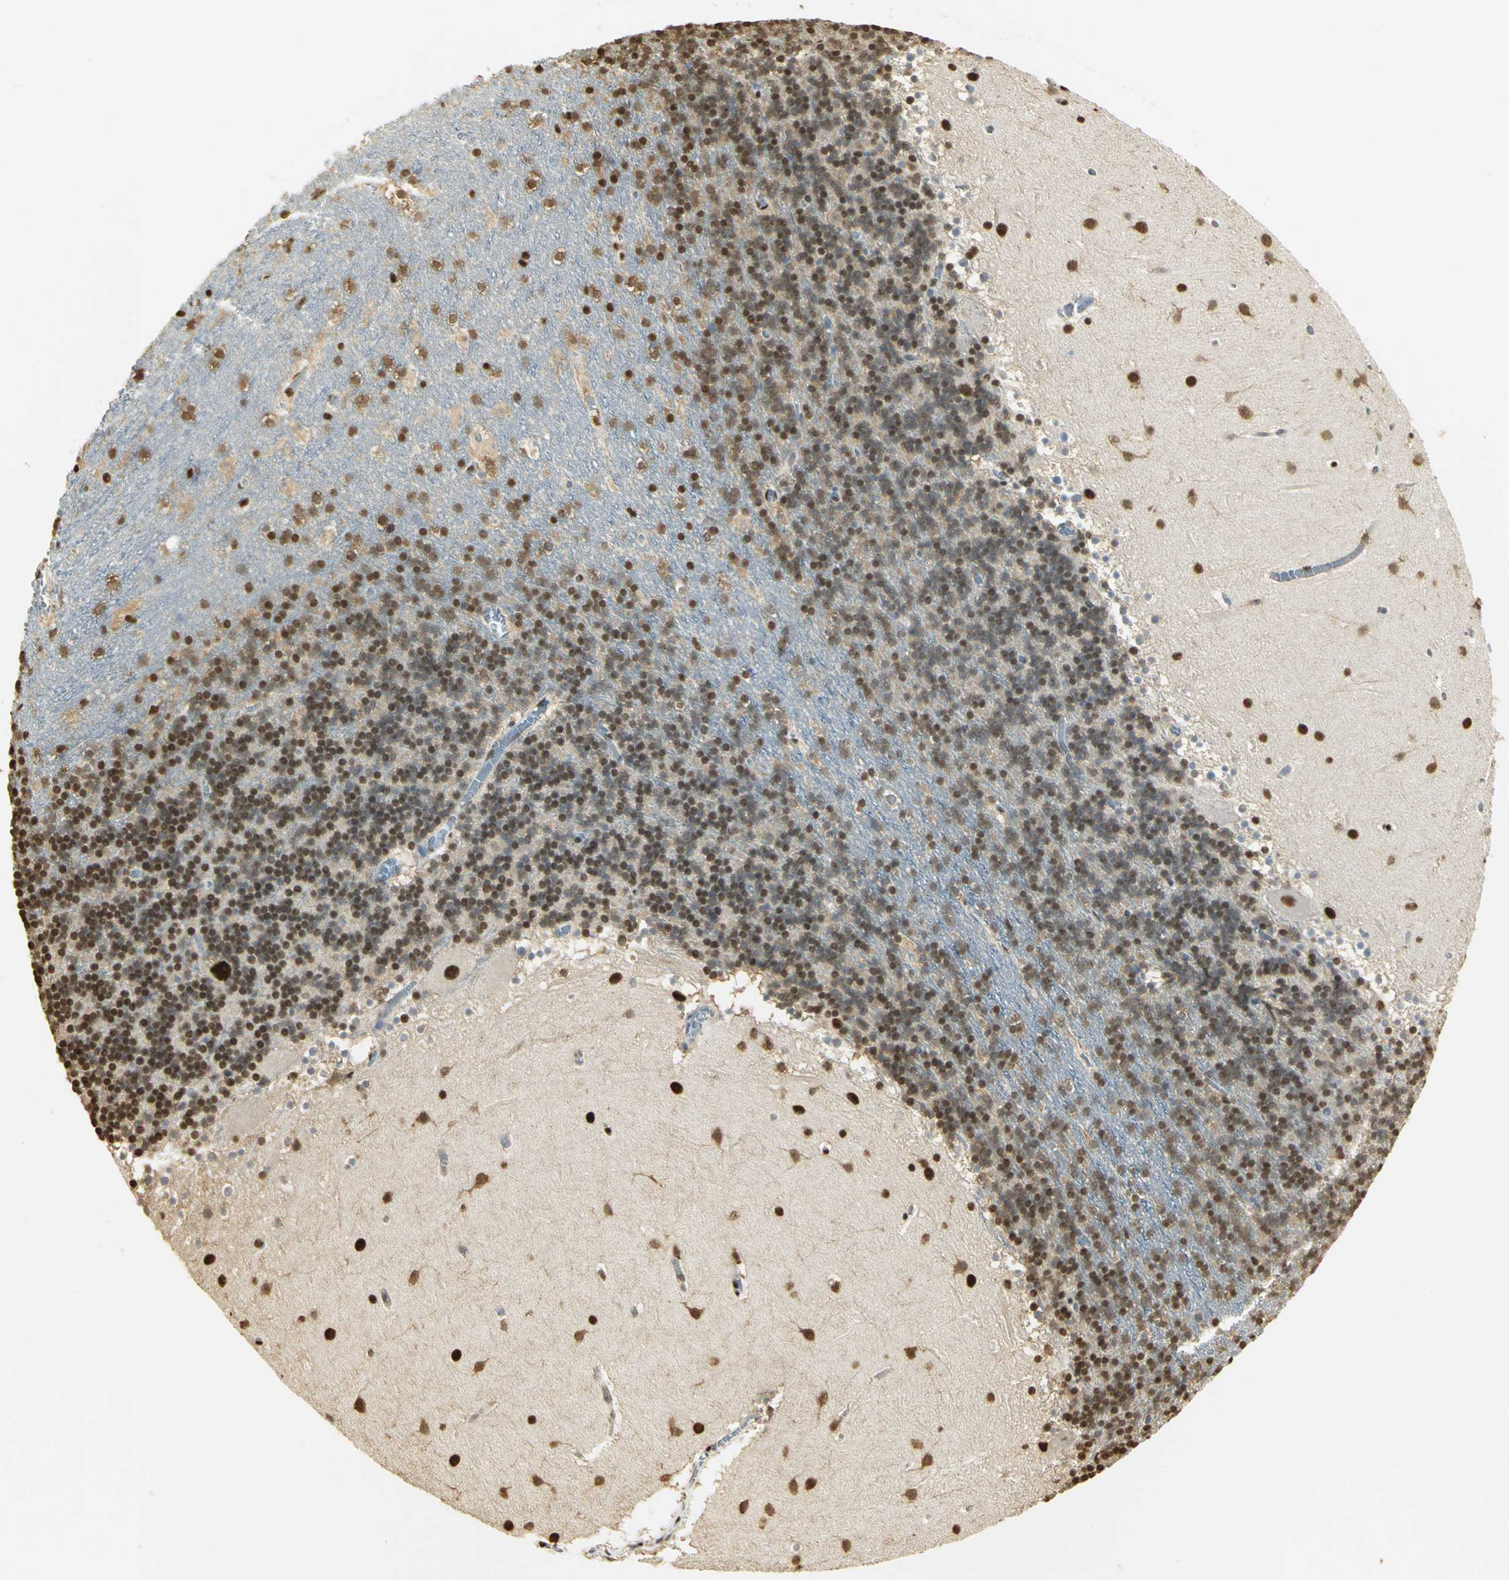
{"staining": {"intensity": "moderate", "quantity": "25%-75%", "location": "nuclear"}, "tissue": "cerebellum", "cell_type": "Cells in granular layer", "image_type": "normal", "snomed": [{"axis": "morphology", "description": "Normal tissue, NOS"}, {"axis": "topography", "description": "Cerebellum"}], "caption": "This image reveals immunohistochemistry staining of benign cerebellum, with medium moderate nuclear expression in approximately 25%-75% of cells in granular layer.", "gene": "SET", "patient": {"sex": "male", "age": 45}}